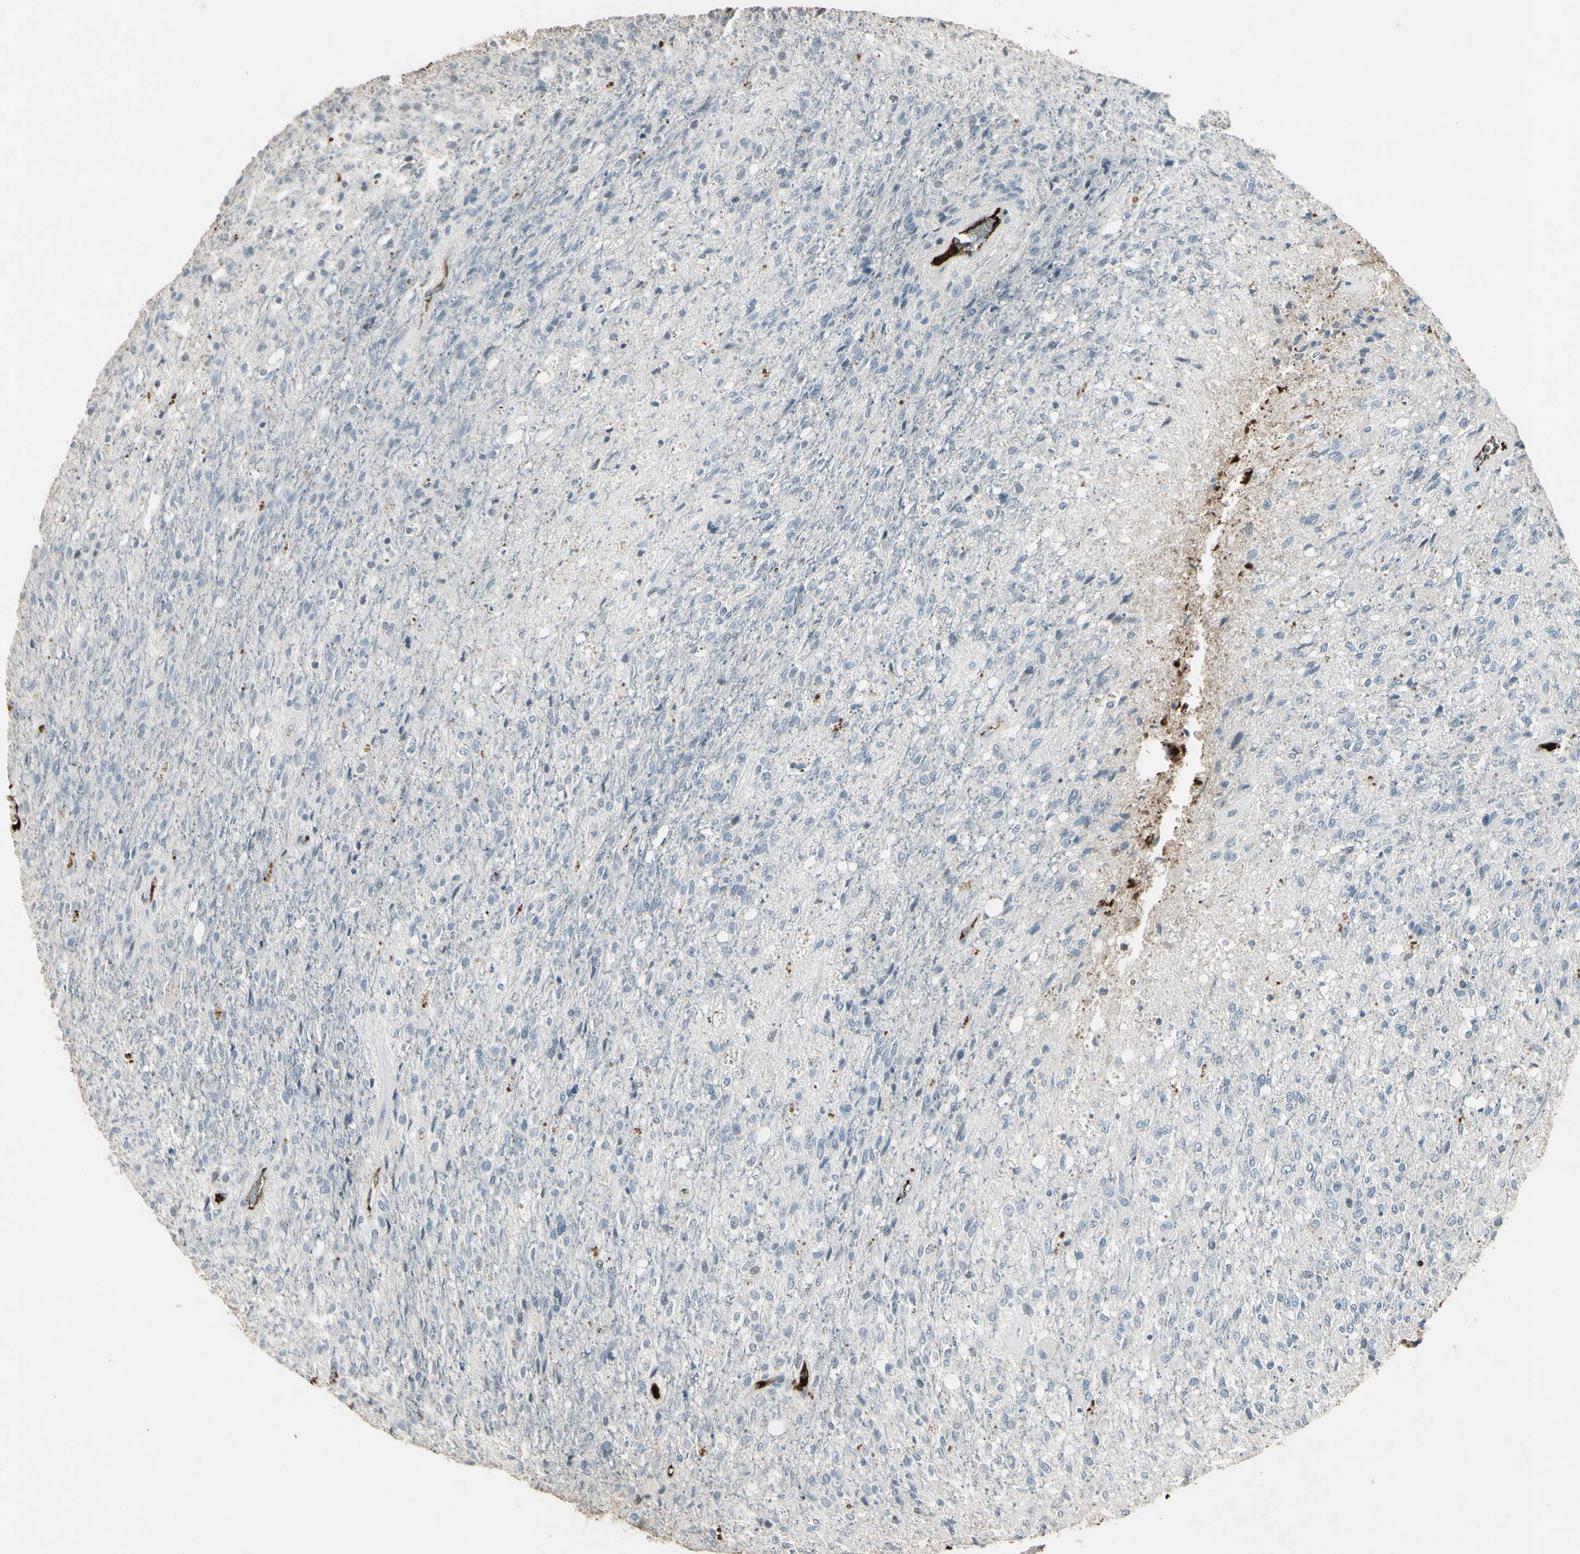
{"staining": {"intensity": "strong", "quantity": "<25%", "location": "cytoplasmic/membranous"}, "tissue": "glioma", "cell_type": "Tumor cells", "image_type": "cancer", "snomed": [{"axis": "morphology", "description": "Normal tissue, NOS"}, {"axis": "morphology", "description": "Glioma, malignant, High grade"}, {"axis": "topography", "description": "Cerebral cortex"}], "caption": "There is medium levels of strong cytoplasmic/membranous positivity in tumor cells of glioma, as demonstrated by immunohistochemical staining (brown color).", "gene": "IGHM", "patient": {"sex": "male", "age": 77}}